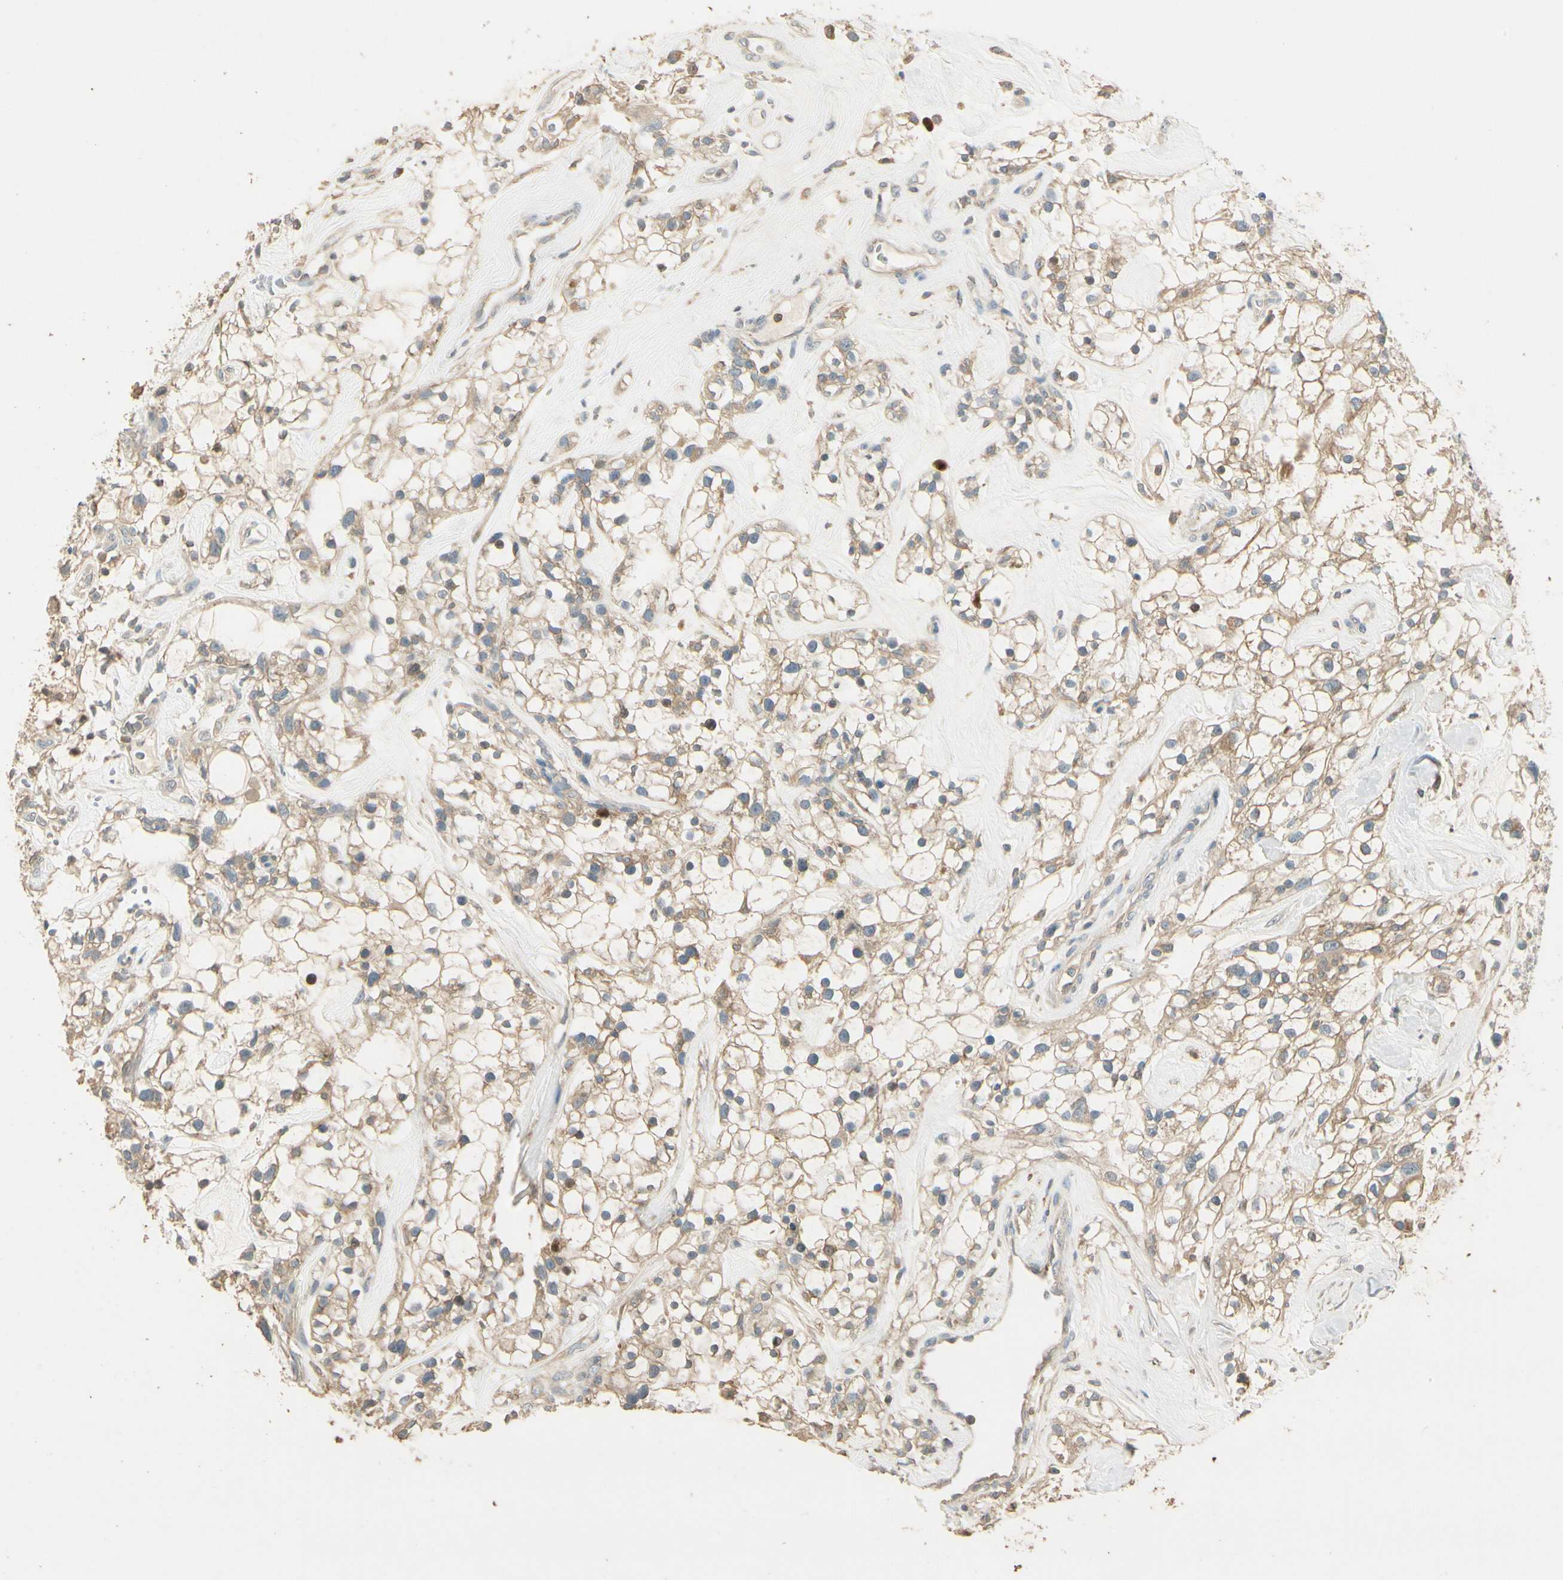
{"staining": {"intensity": "weak", "quantity": ">75%", "location": "cytoplasmic/membranous"}, "tissue": "renal cancer", "cell_type": "Tumor cells", "image_type": "cancer", "snomed": [{"axis": "morphology", "description": "Adenocarcinoma, NOS"}, {"axis": "topography", "description": "Kidney"}], "caption": "Immunohistochemical staining of human renal adenocarcinoma shows low levels of weak cytoplasmic/membranous positivity in approximately >75% of tumor cells.", "gene": "PLXNA1", "patient": {"sex": "female", "age": 60}}